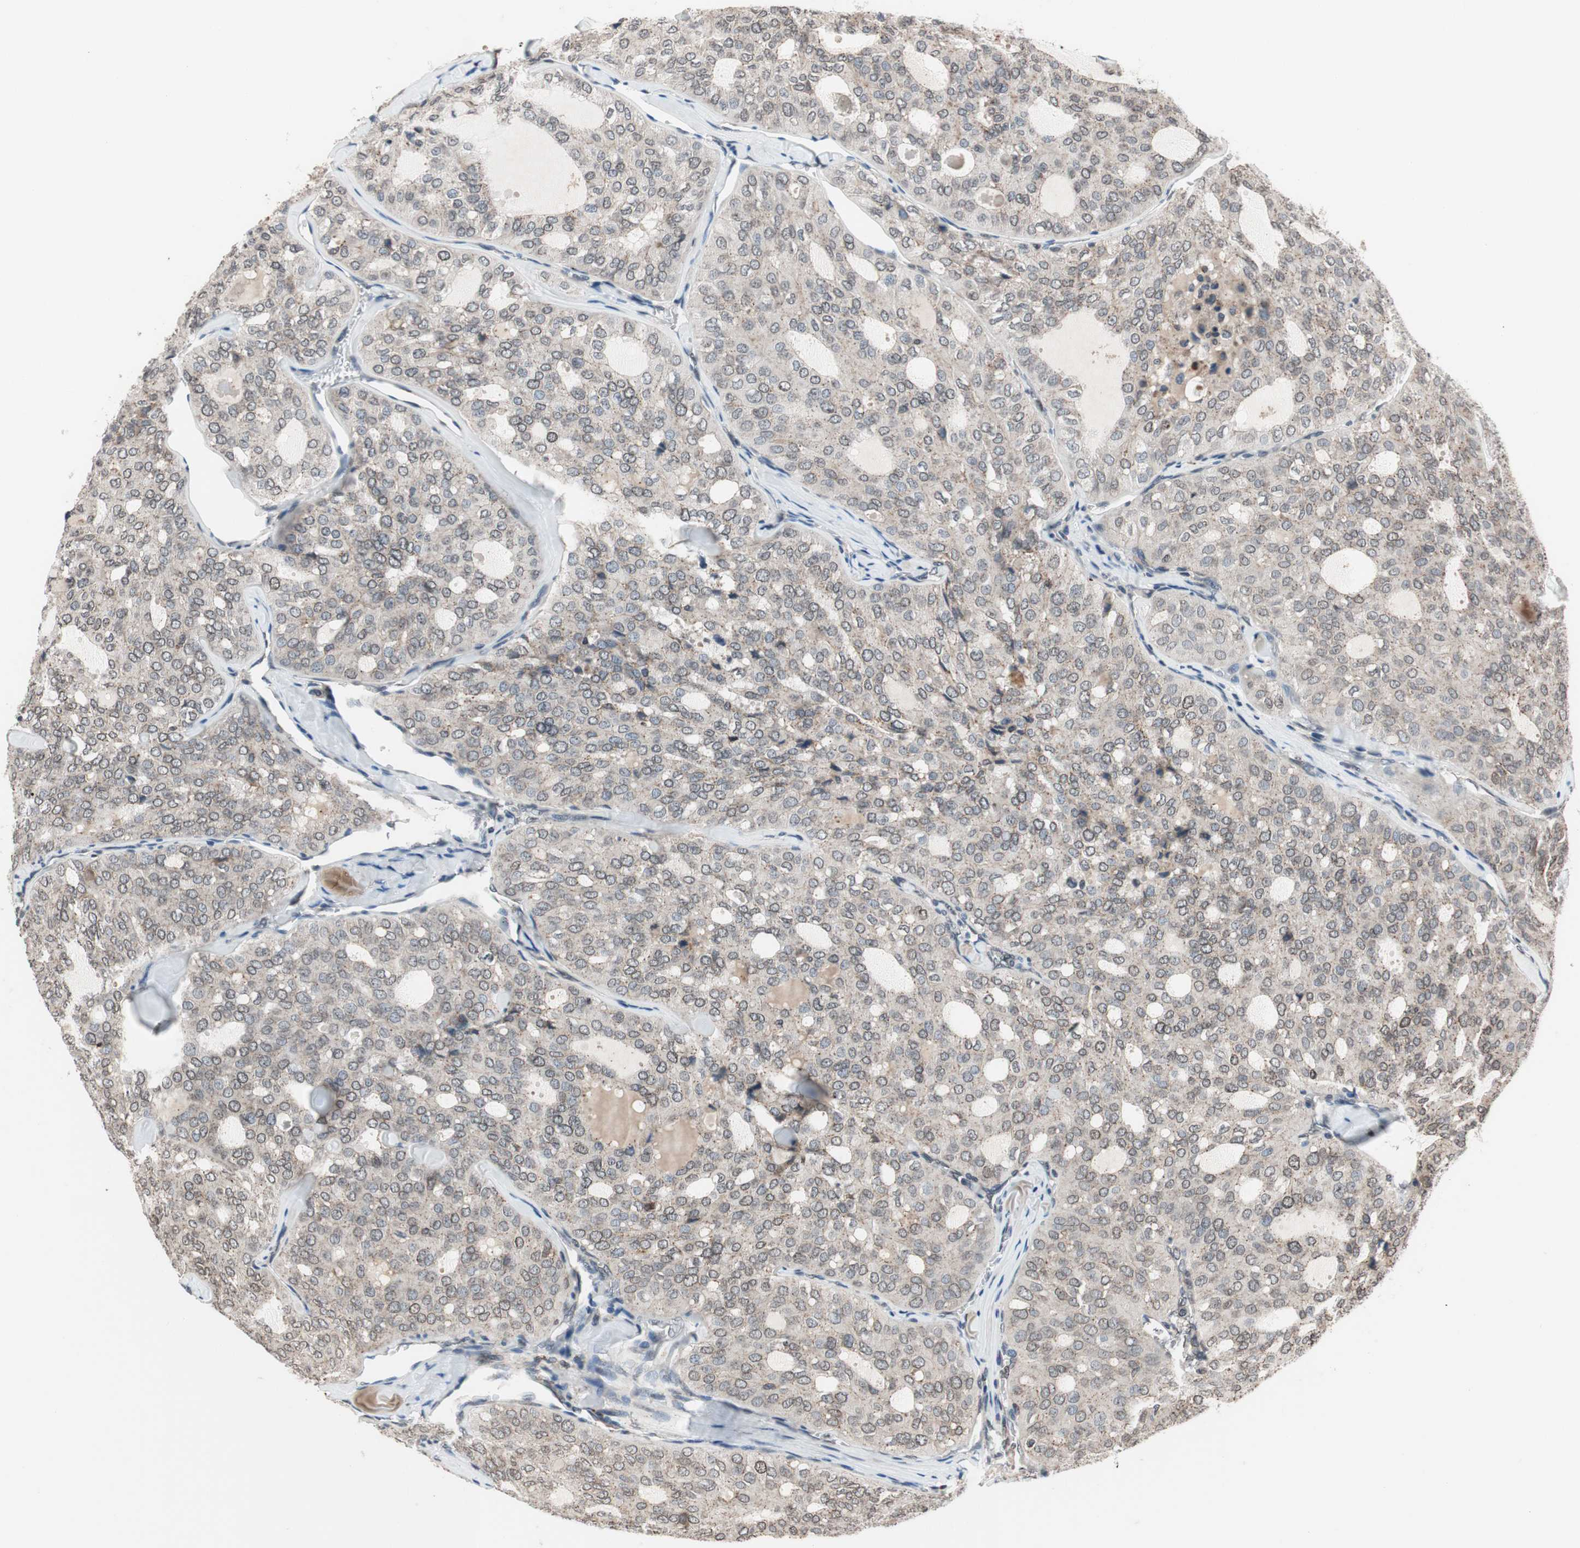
{"staining": {"intensity": "weak", "quantity": ">75%", "location": "cytoplasmic/membranous,nuclear"}, "tissue": "thyroid cancer", "cell_type": "Tumor cells", "image_type": "cancer", "snomed": [{"axis": "morphology", "description": "Follicular adenoma carcinoma, NOS"}, {"axis": "topography", "description": "Thyroid gland"}], "caption": "The micrograph shows a brown stain indicating the presence of a protein in the cytoplasmic/membranous and nuclear of tumor cells in thyroid follicular adenoma carcinoma. The protein is stained brown, and the nuclei are stained in blue (DAB (3,3'-diaminobenzidine) IHC with brightfield microscopy, high magnification).", "gene": "RFC1", "patient": {"sex": "male", "age": 75}}